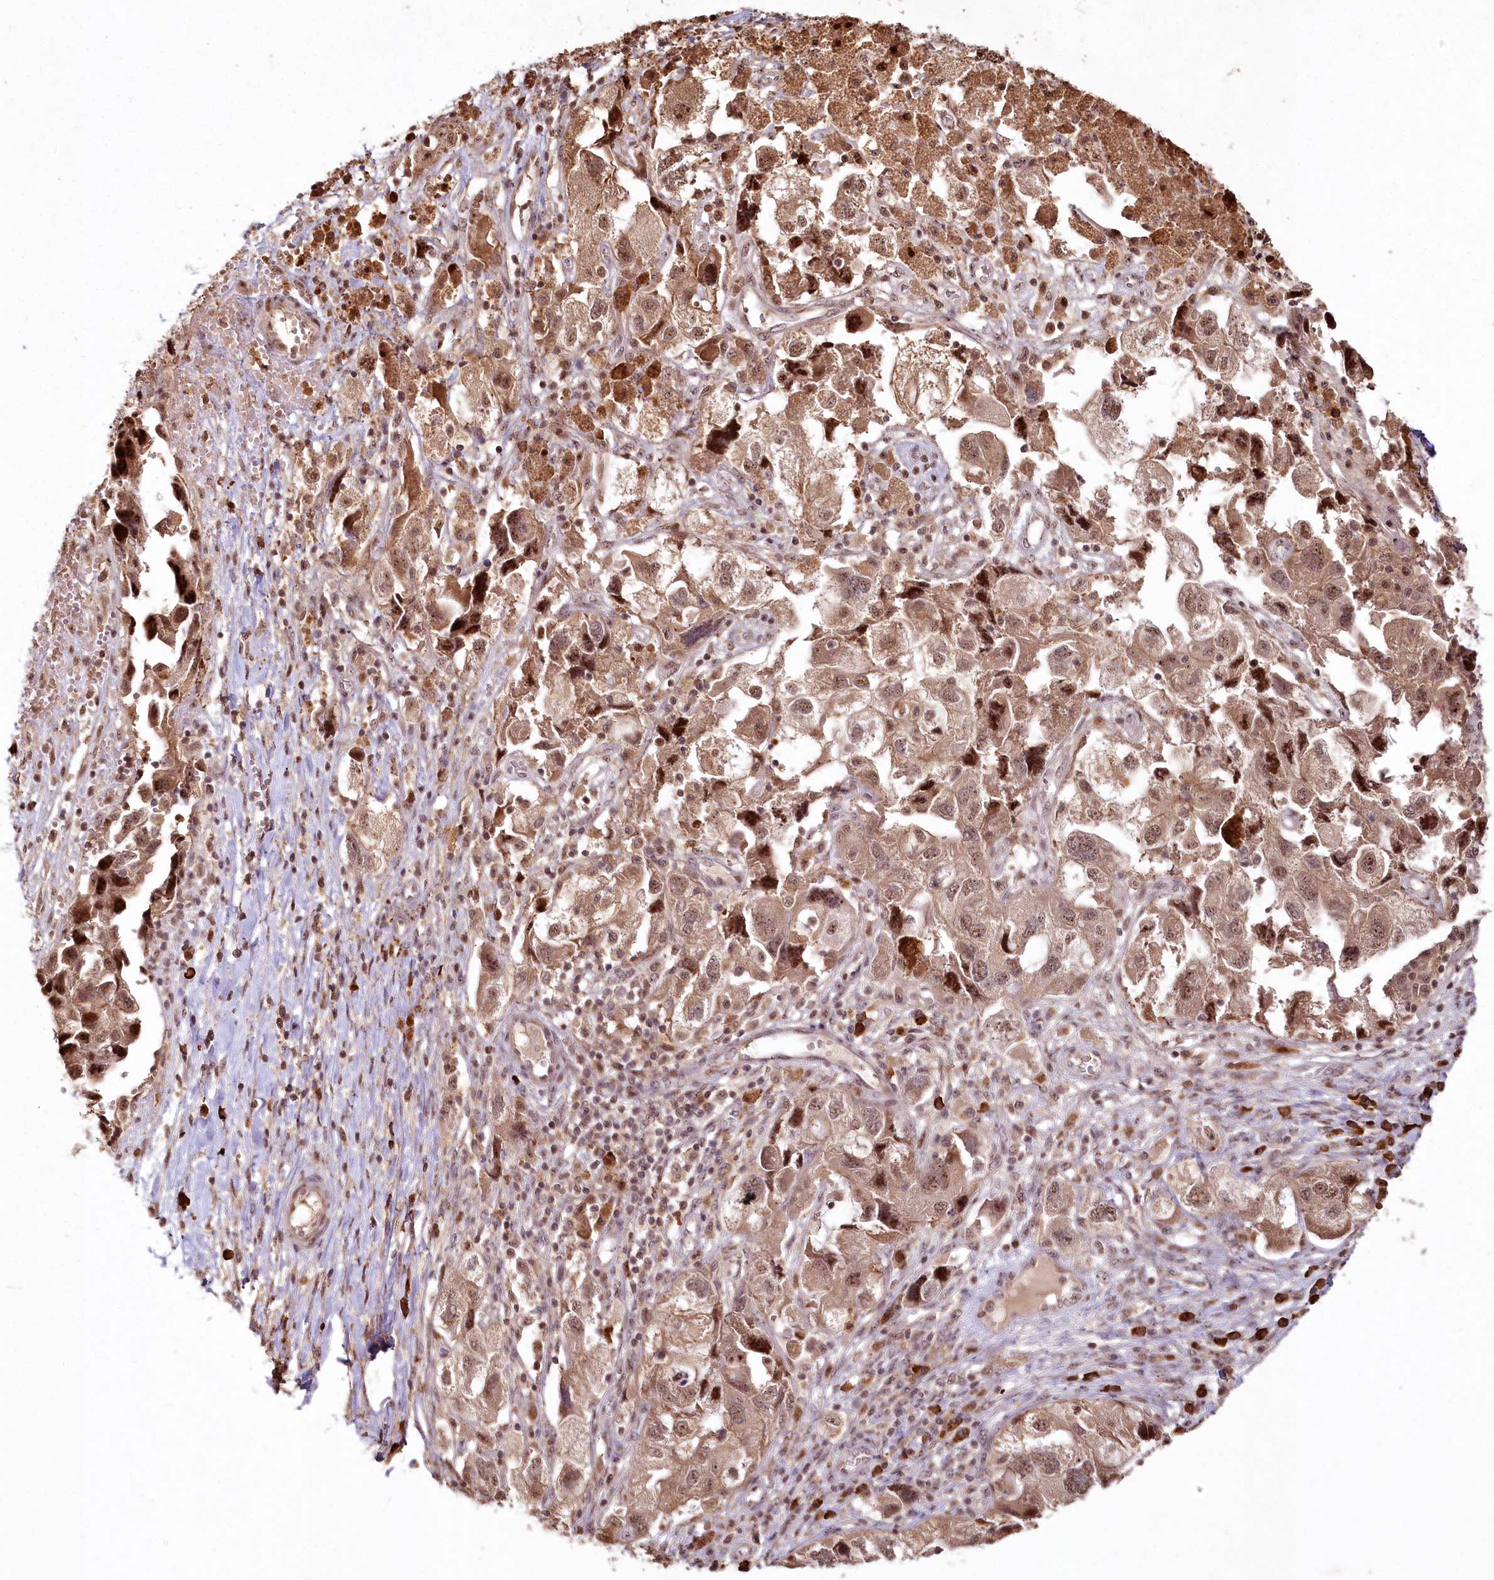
{"staining": {"intensity": "moderate", "quantity": ">75%", "location": "cytoplasmic/membranous,nuclear"}, "tissue": "ovarian cancer", "cell_type": "Tumor cells", "image_type": "cancer", "snomed": [{"axis": "morphology", "description": "Carcinoma, NOS"}, {"axis": "morphology", "description": "Cystadenocarcinoma, serous, NOS"}, {"axis": "topography", "description": "Ovary"}], "caption": "Immunohistochemistry (IHC) image of human carcinoma (ovarian) stained for a protein (brown), which exhibits medium levels of moderate cytoplasmic/membranous and nuclear expression in about >75% of tumor cells.", "gene": "PYROXD1", "patient": {"sex": "female", "age": 69}}